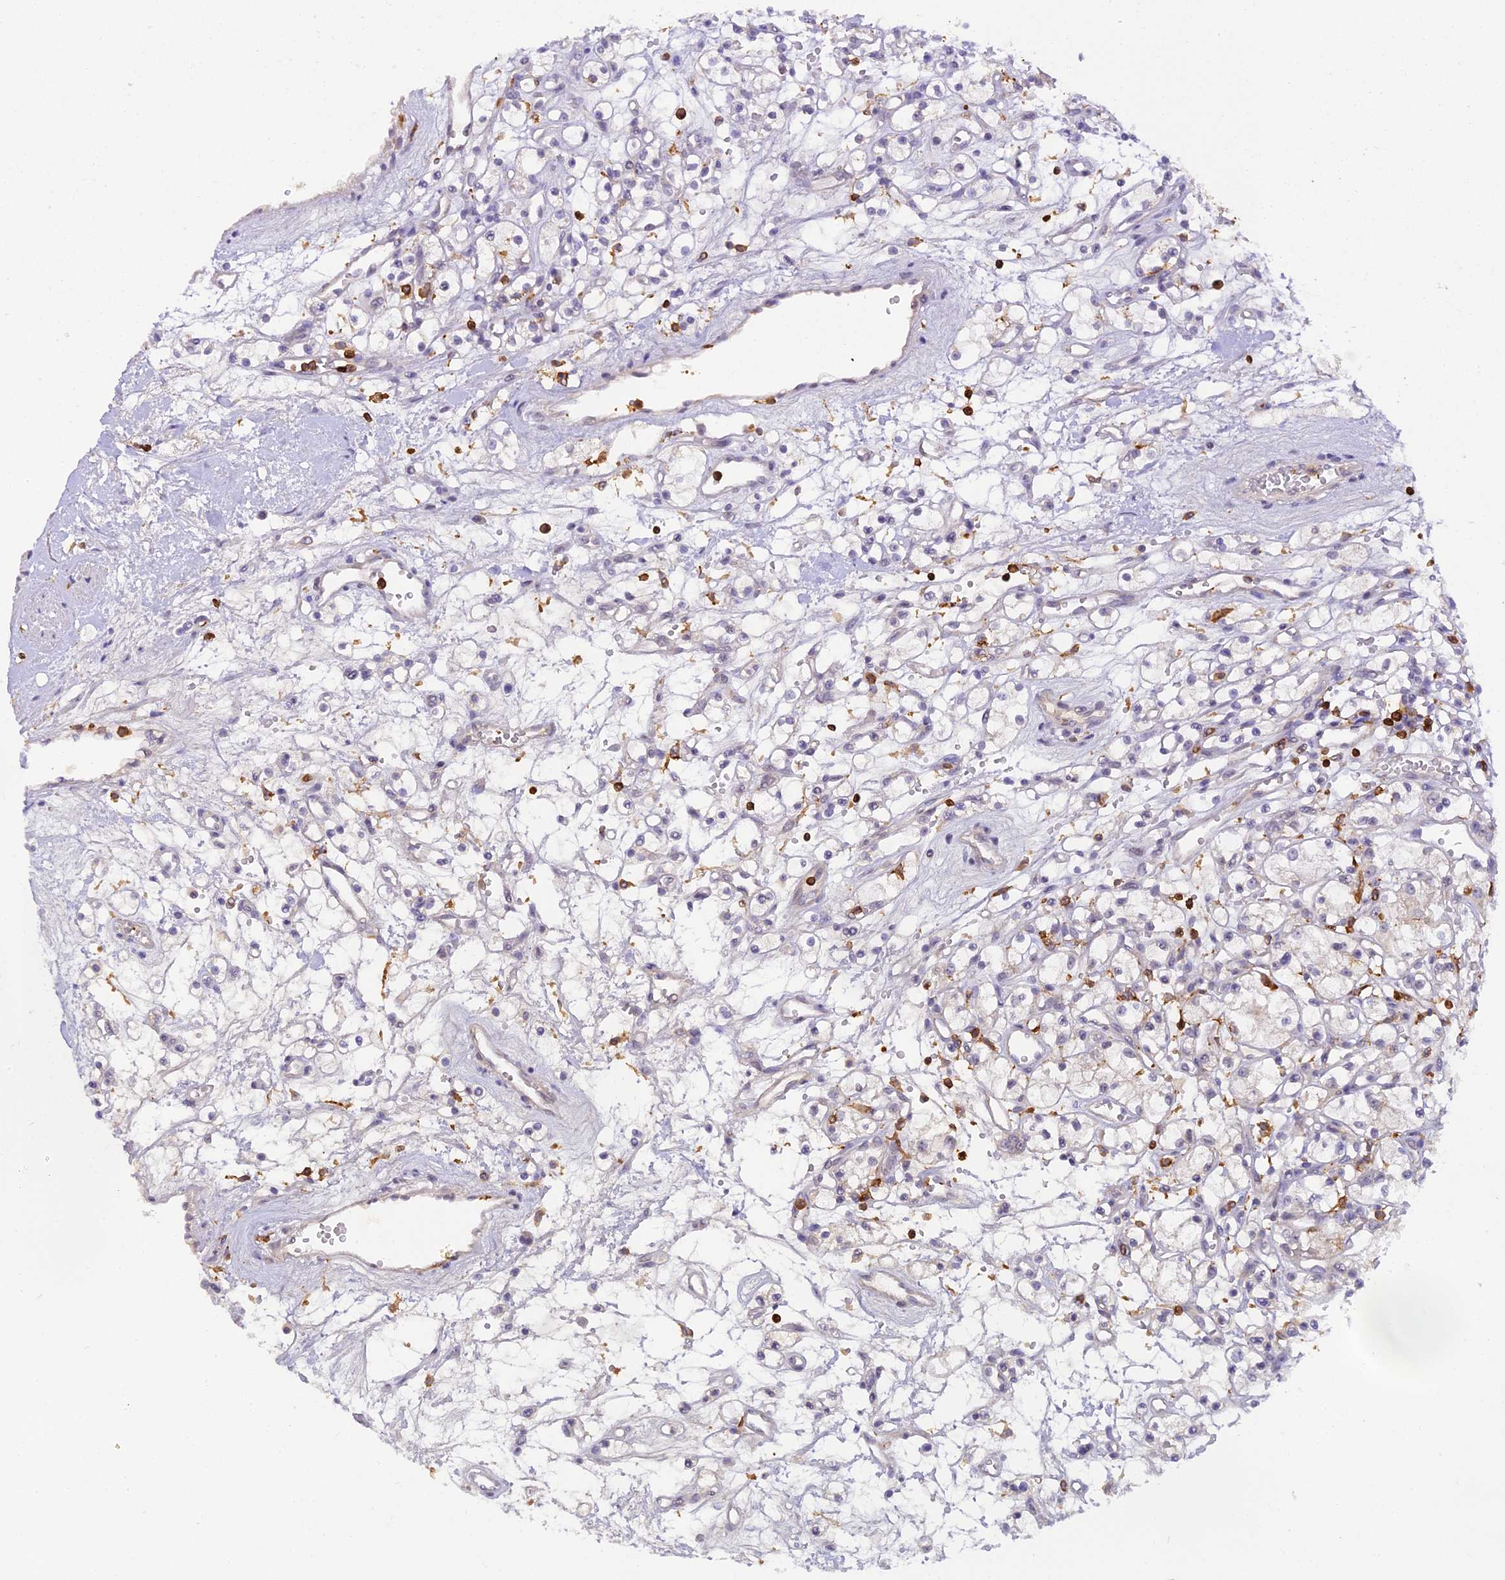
{"staining": {"intensity": "negative", "quantity": "none", "location": "none"}, "tissue": "renal cancer", "cell_type": "Tumor cells", "image_type": "cancer", "snomed": [{"axis": "morphology", "description": "Adenocarcinoma, NOS"}, {"axis": "topography", "description": "Kidney"}], "caption": "Immunohistochemical staining of adenocarcinoma (renal) reveals no significant expression in tumor cells.", "gene": "FYB1", "patient": {"sex": "female", "age": 59}}